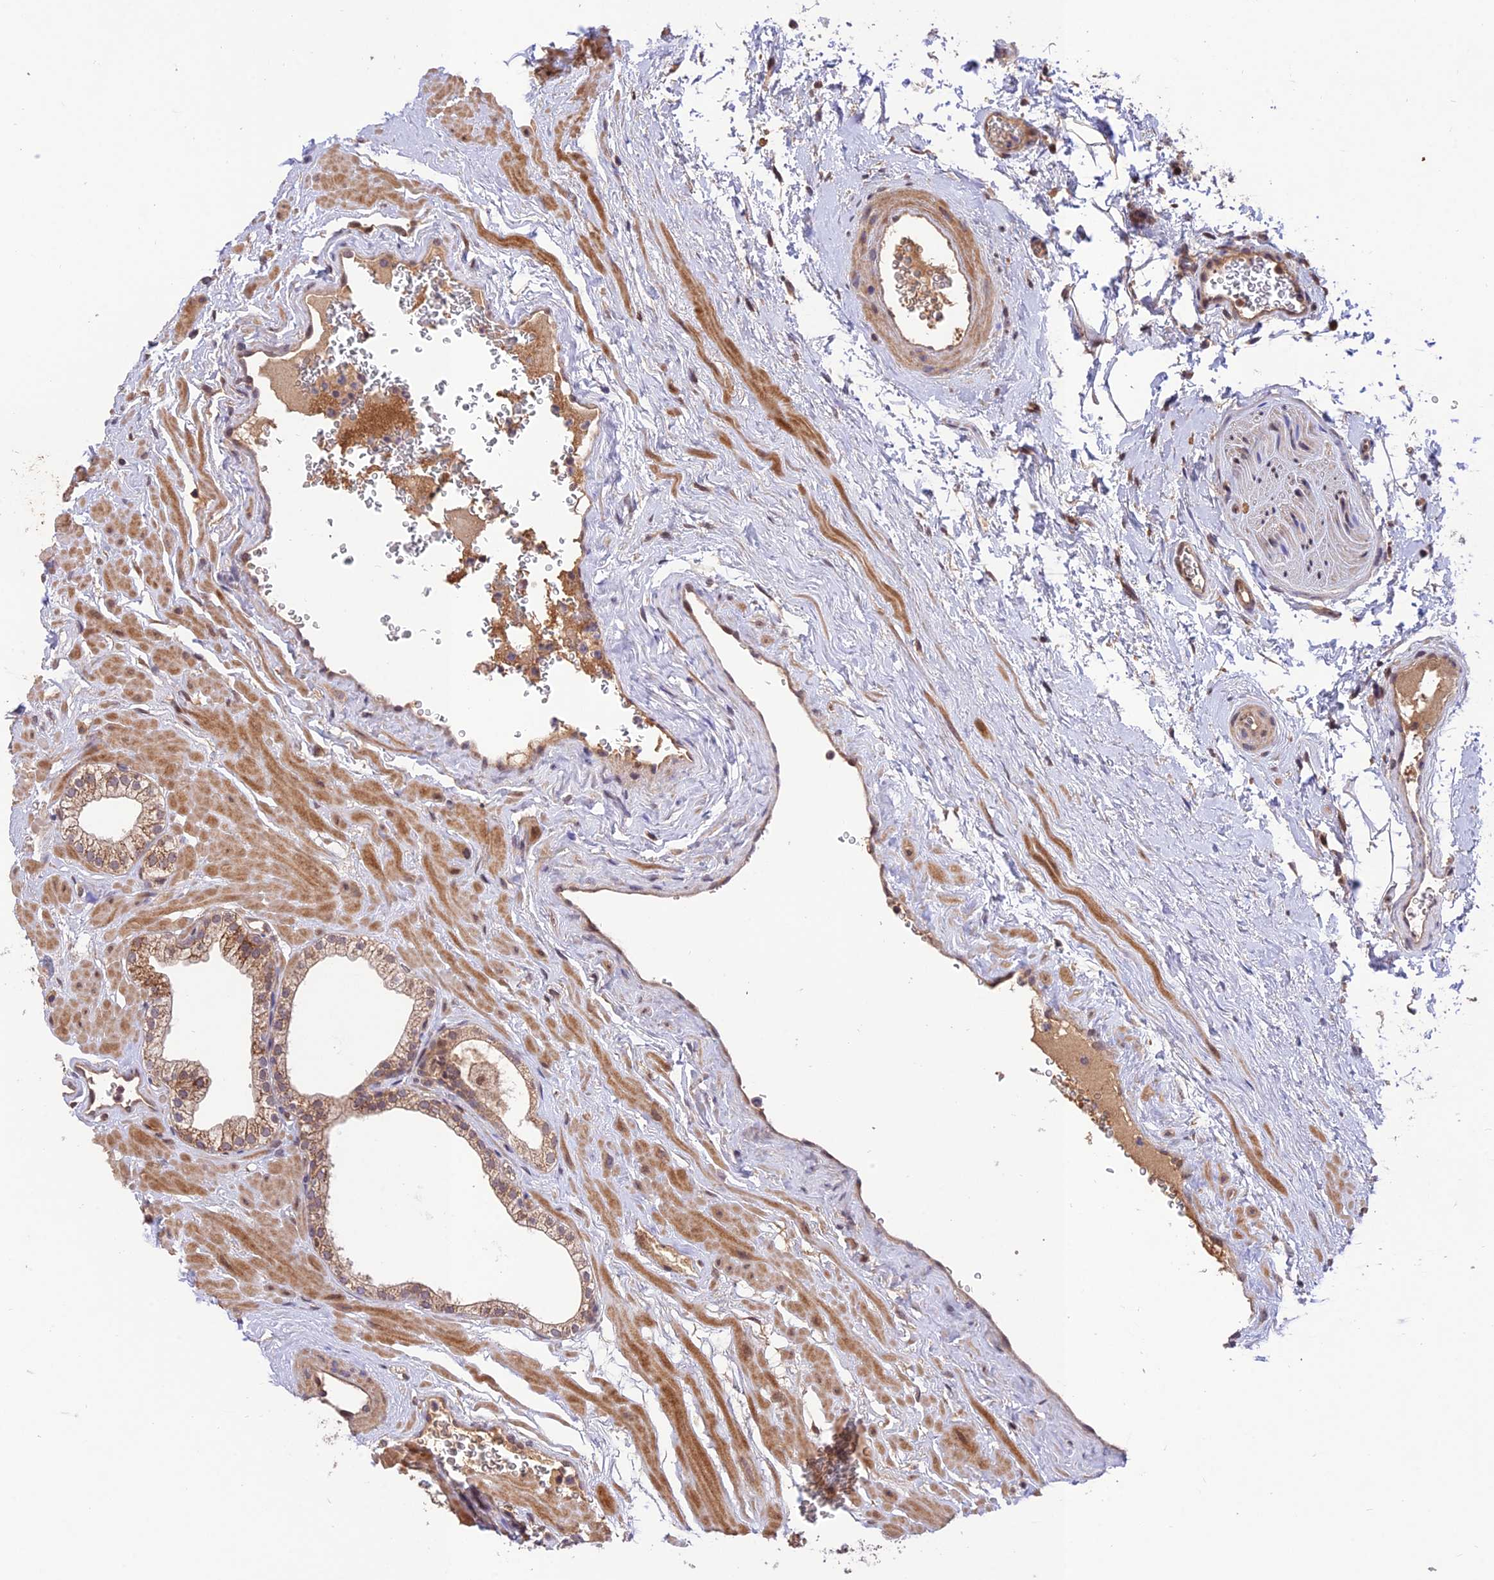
{"staining": {"intensity": "moderate", "quantity": ">75%", "location": "cytoplasmic/membranous,nuclear"}, "tissue": "prostate", "cell_type": "Glandular cells", "image_type": "normal", "snomed": [{"axis": "morphology", "description": "Normal tissue, NOS"}, {"axis": "morphology", "description": "Urothelial carcinoma, Low grade"}, {"axis": "topography", "description": "Urinary bladder"}, {"axis": "topography", "description": "Prostate"}], "caption": "A high-resolution image shows immunohistochemistry staining of unremarkable prostate, which demonstrates moderate cytoplasmic/membranous,nuclear staining in about >75% of glandular cells.", "gene": "REV1", "patient": {"sex": "male", "age": 60}}